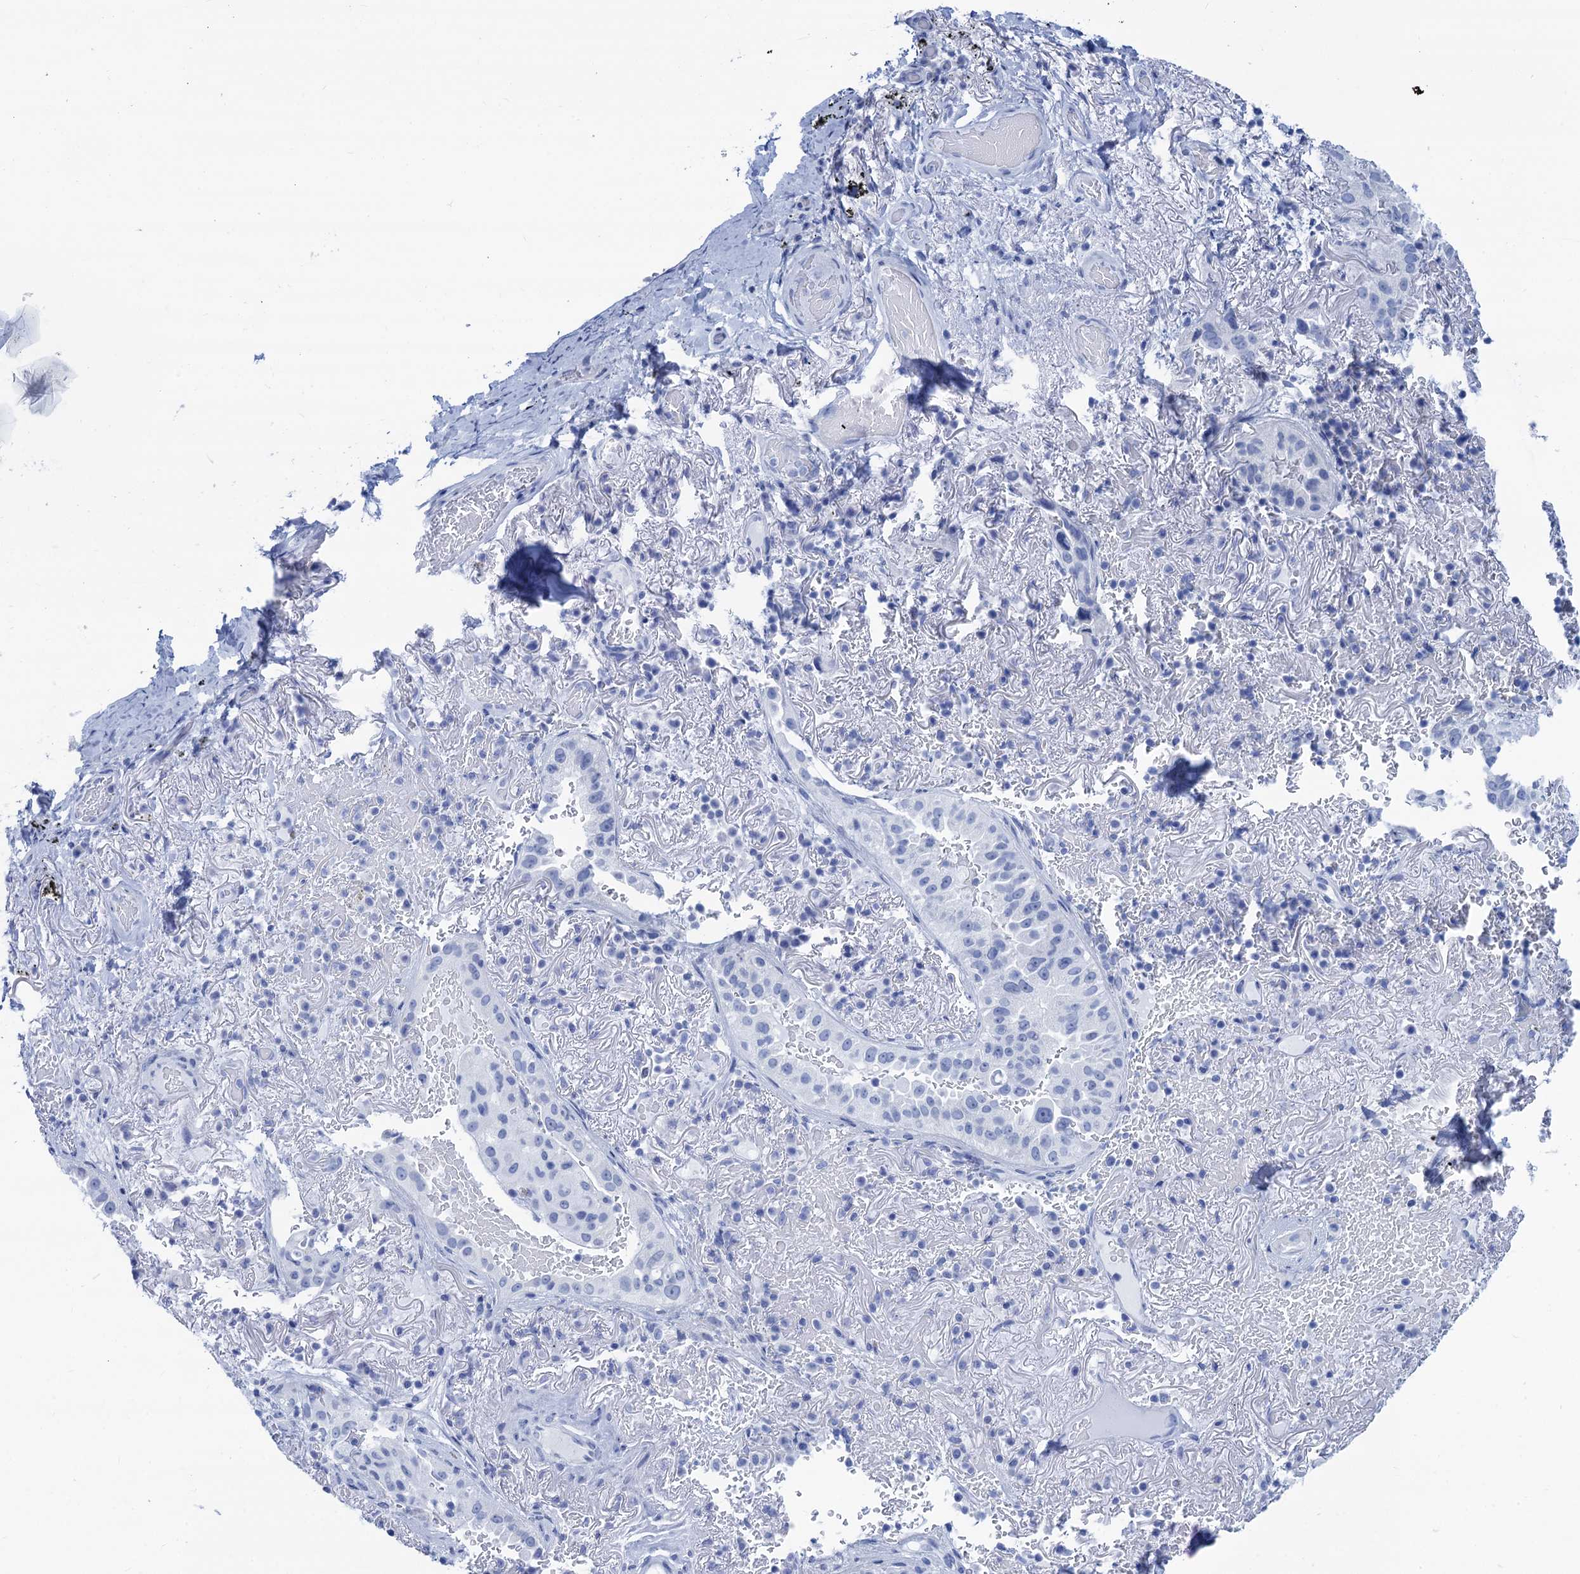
{"staining": {"intensity": "negative", "quantity": "none", "location": "none"}, "tissue": "lung cancer", "cell_type": "Tumor cells", "image_type": "cancer", "snomed": [{"axis": "morphology", "description": "Adenocarcinoma, NOS"}, {"axis": "topography", "description": "Lung"}], "caption": "An immunohistochemistry (IHC) micrograph of lung adenocarcinoma is shown. There is no staining in tumor cells of lung adenocarcinoma. (DAB (3,3'-diaminobenzidine) IHC, high magnification).", "gene": "CABYR", "patient": {"sex": "female", "age": 69}}